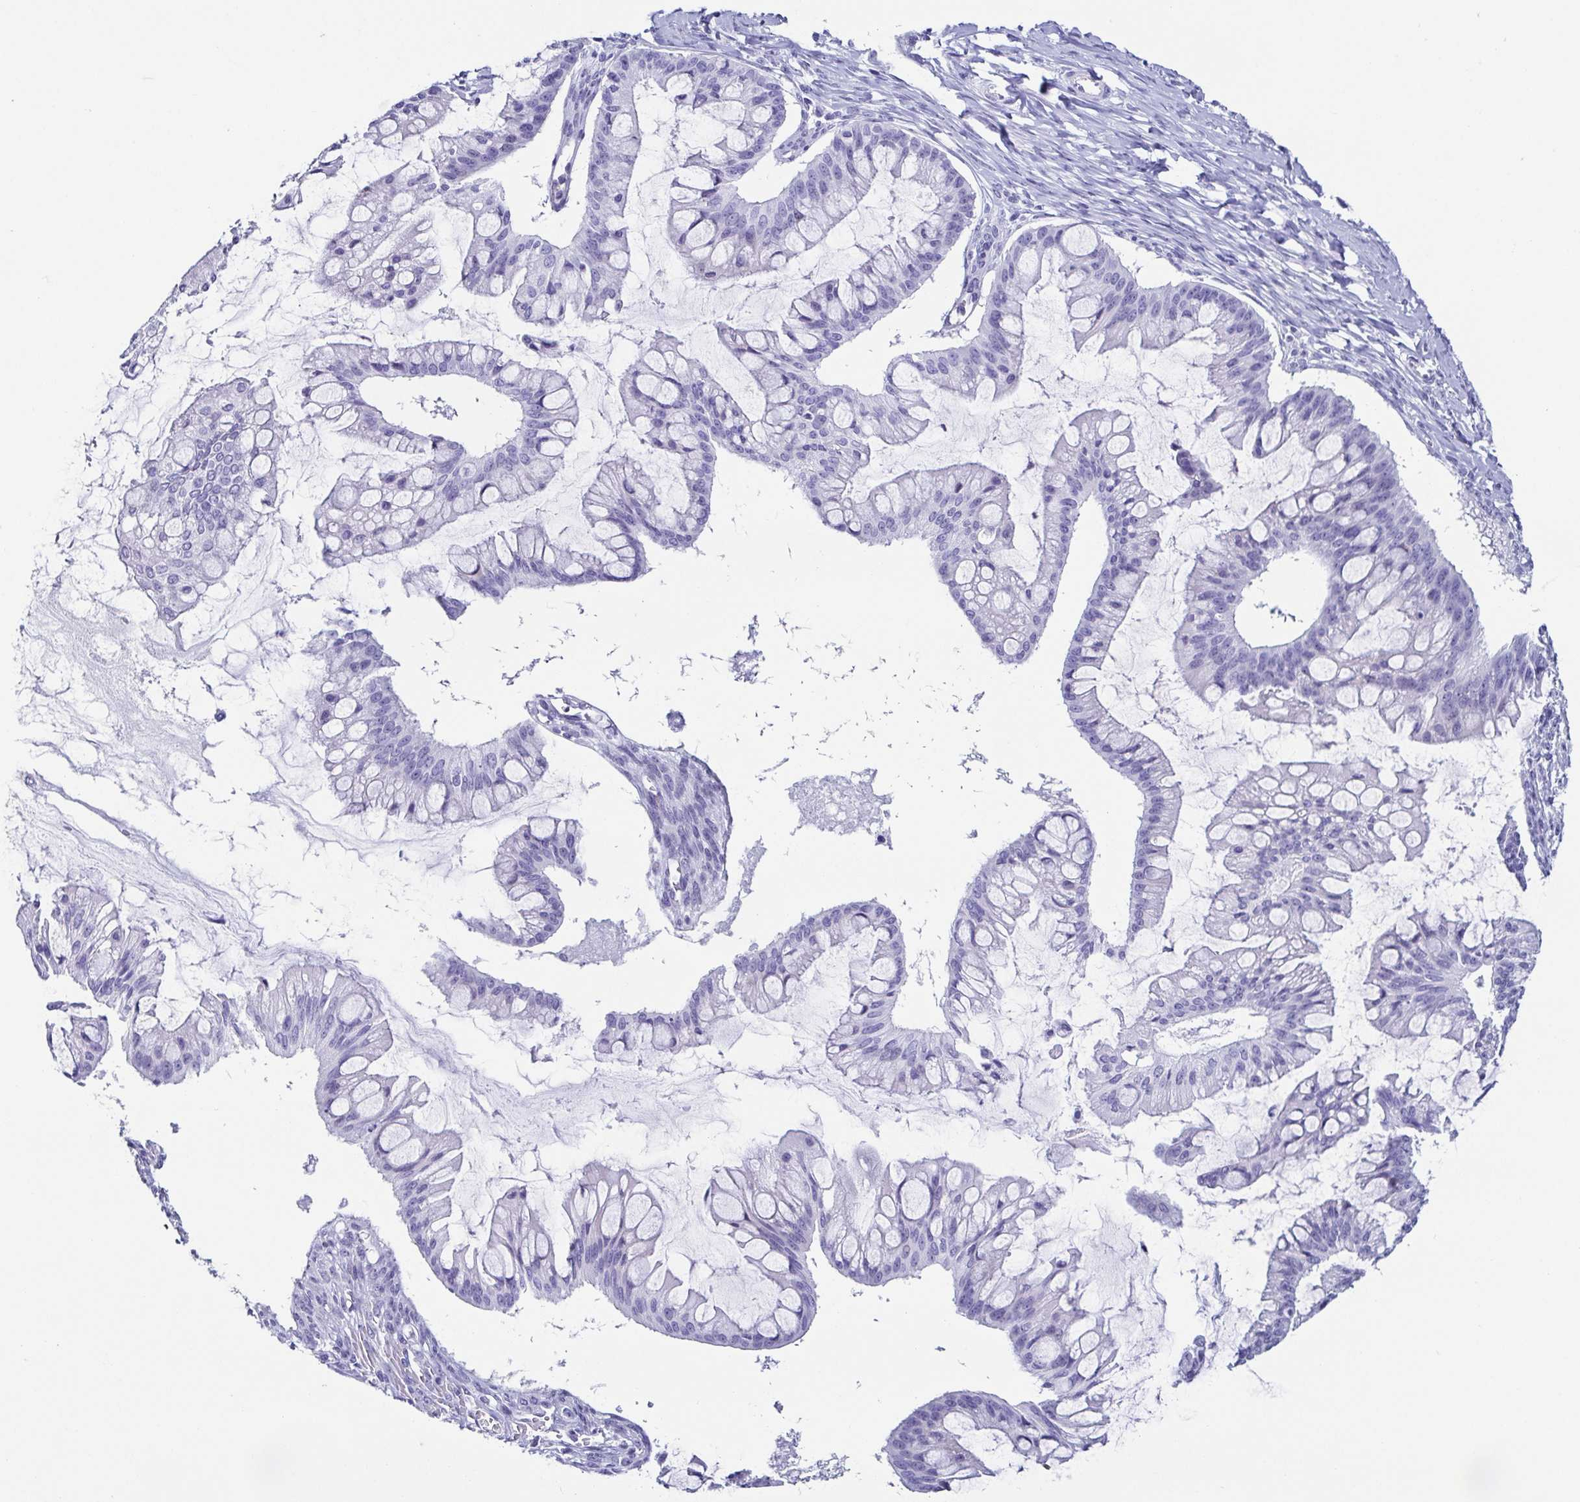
{"staining": {"intensity": "negative", "quantity": "none", "location": "none"}, "tissue": "ovarian cancer", "cell_type": "Tumor cells", "image_type": "cancer", "snomed": [{"axis": "morphology", "description": "Cystadenocarcinoma, mucinous, NOS"}, {"axis": "topography", "description": "Ovary"}], "caption": "High magnification brightfield microscopy of ovarian cancer (mucinous cystadenocarcinoma) stained with DAB (3,3'-diaminobenzidine) (brown) and counterstained with hematoxylin (blue): tumor cells show no significant expression.", "gene": "TNNT2", "patient": {"sex": "female", "age": 73}}